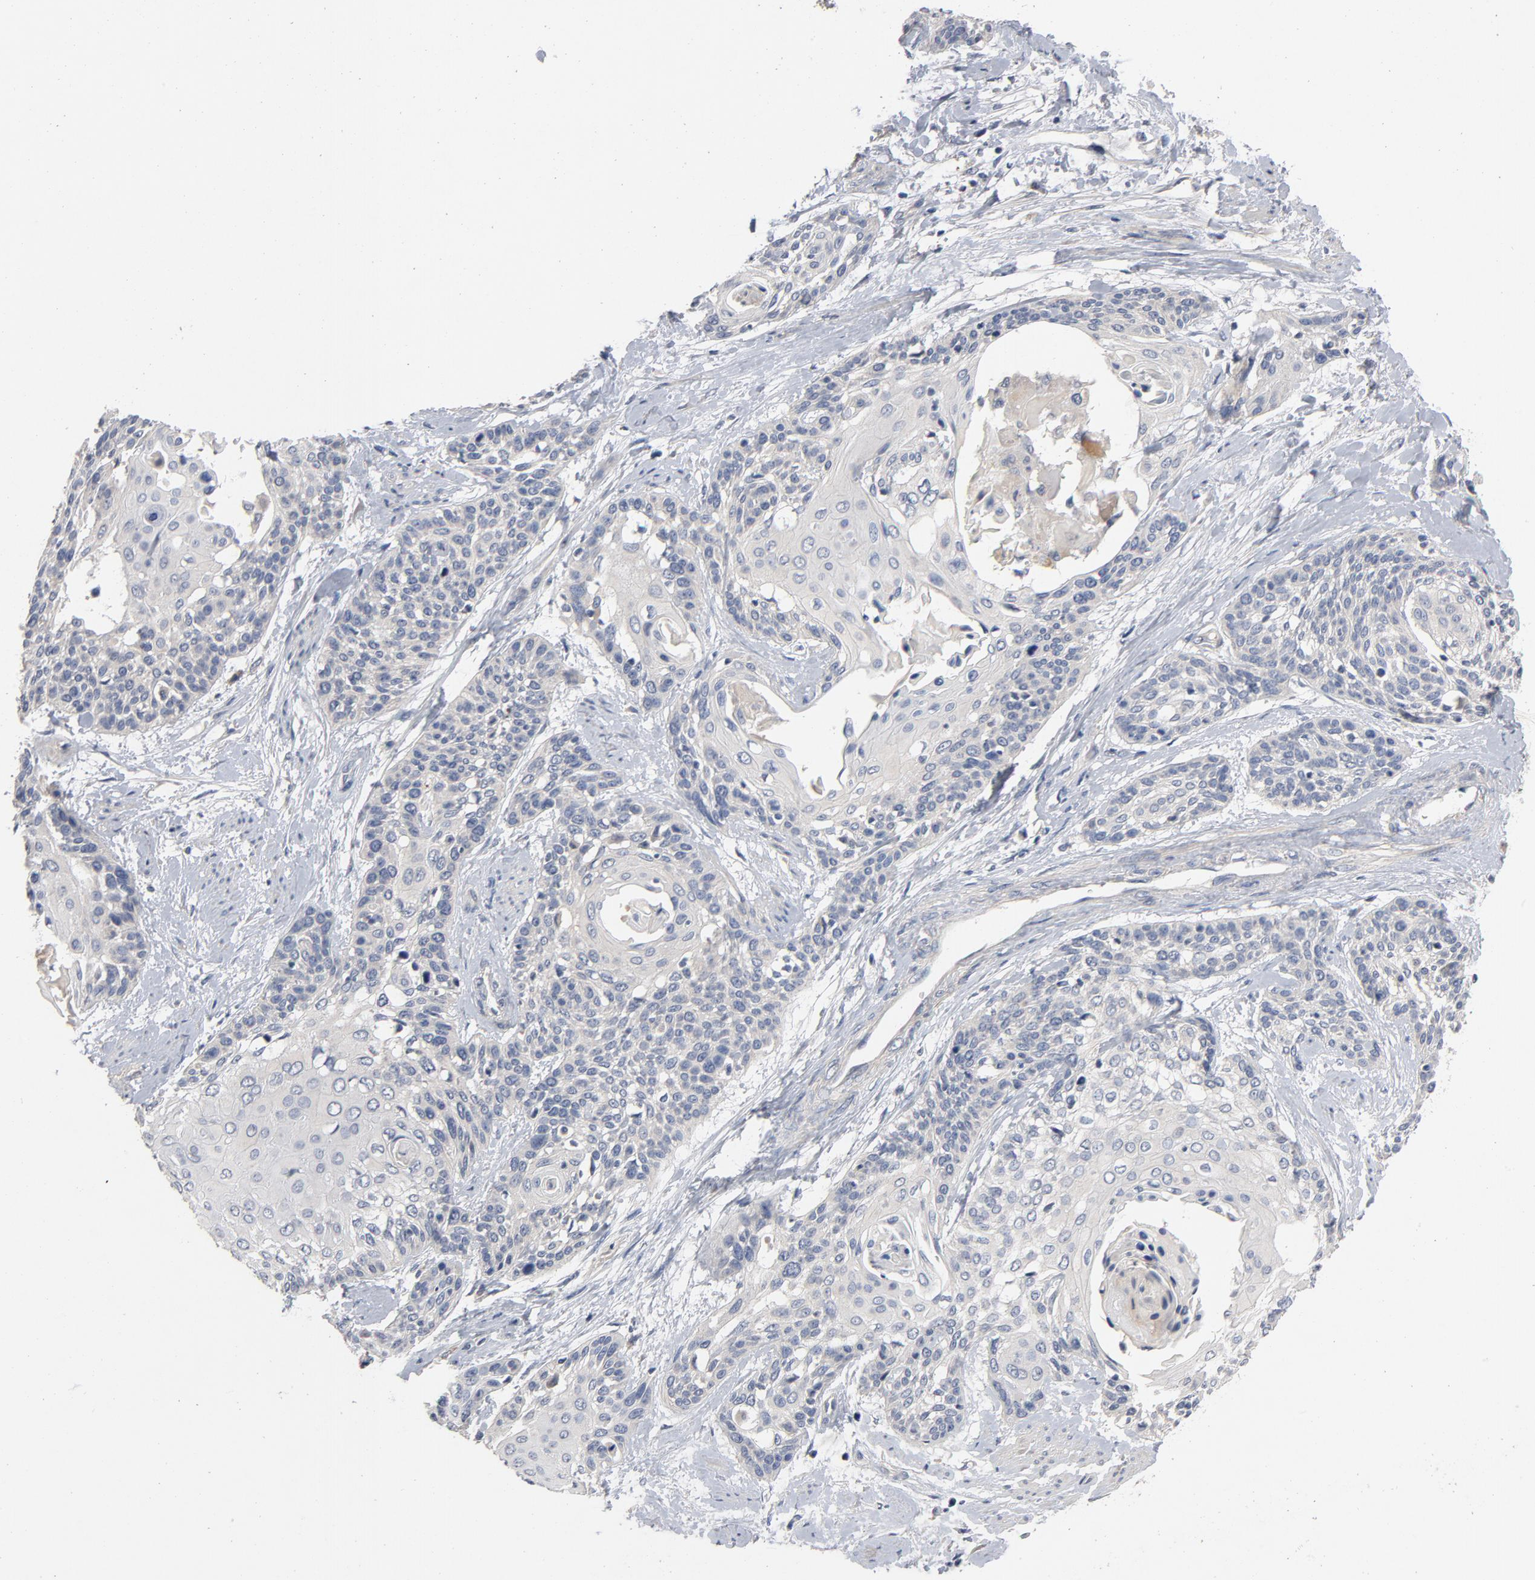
{"staining": {"intensity": "negative", "quantity": "none", "location": "none"}, "tissue": "cervical cancer", "cell_type": "Tumor cells", "image_type": "cancer", "snomed": [{"axis": "morphology", "description": "Squamous cell carcinoma, NOS"}, {"axis": "topography", "description": "Cervix"}], "caption": "This is an IHC image of human cervical cancer (squamous cell carcinoma). There is no positivity in tumor cells.", "gene": "CCDC134", "patient": {"sex": "female", "age": 57}}